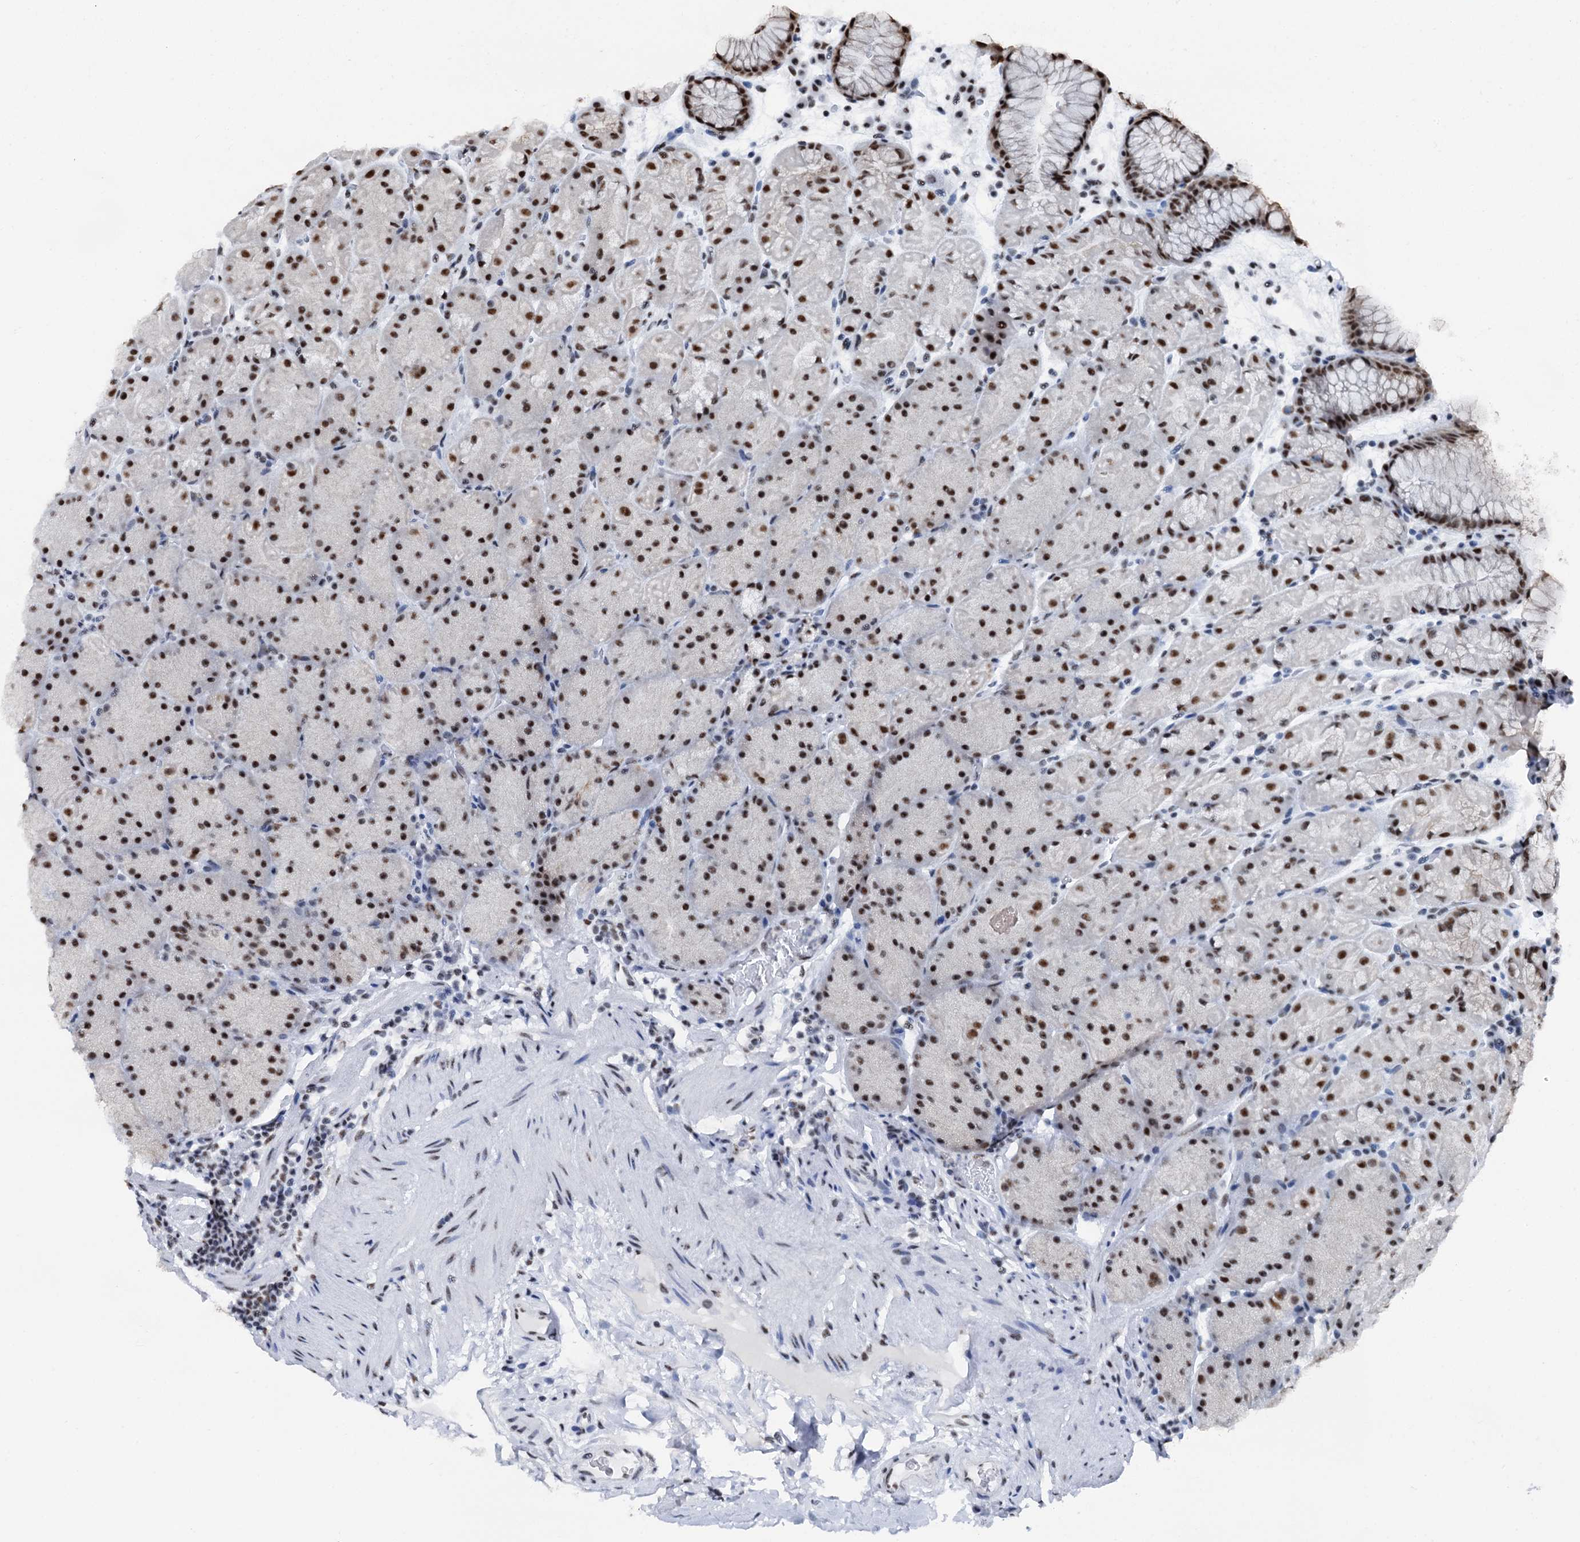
{"staining": {"intensity": "moderate", "quantity": "25%-75%", "location": "nuclear"}, "tissue": "stomach", "cell_type": "Glandular cells", "image_type": "normal", "snomed": [{"axis": "morphology", "description": "Normal tissue, NOS"}, {"axis": "topography", "description": "Stomach, upper"}, {"axis": "topography", "description": "Stomach, lower"}], "caption": "This micrograph demonstrates unremarkable stomach stained with immunohistochemistry to label a protein in brown. The nuclear of glandular cells show moderate positivity for the protein. Nuclei are counter-stained blue.", "gene": "DDX23", "patient": {"sex": "male", "age": 67}}